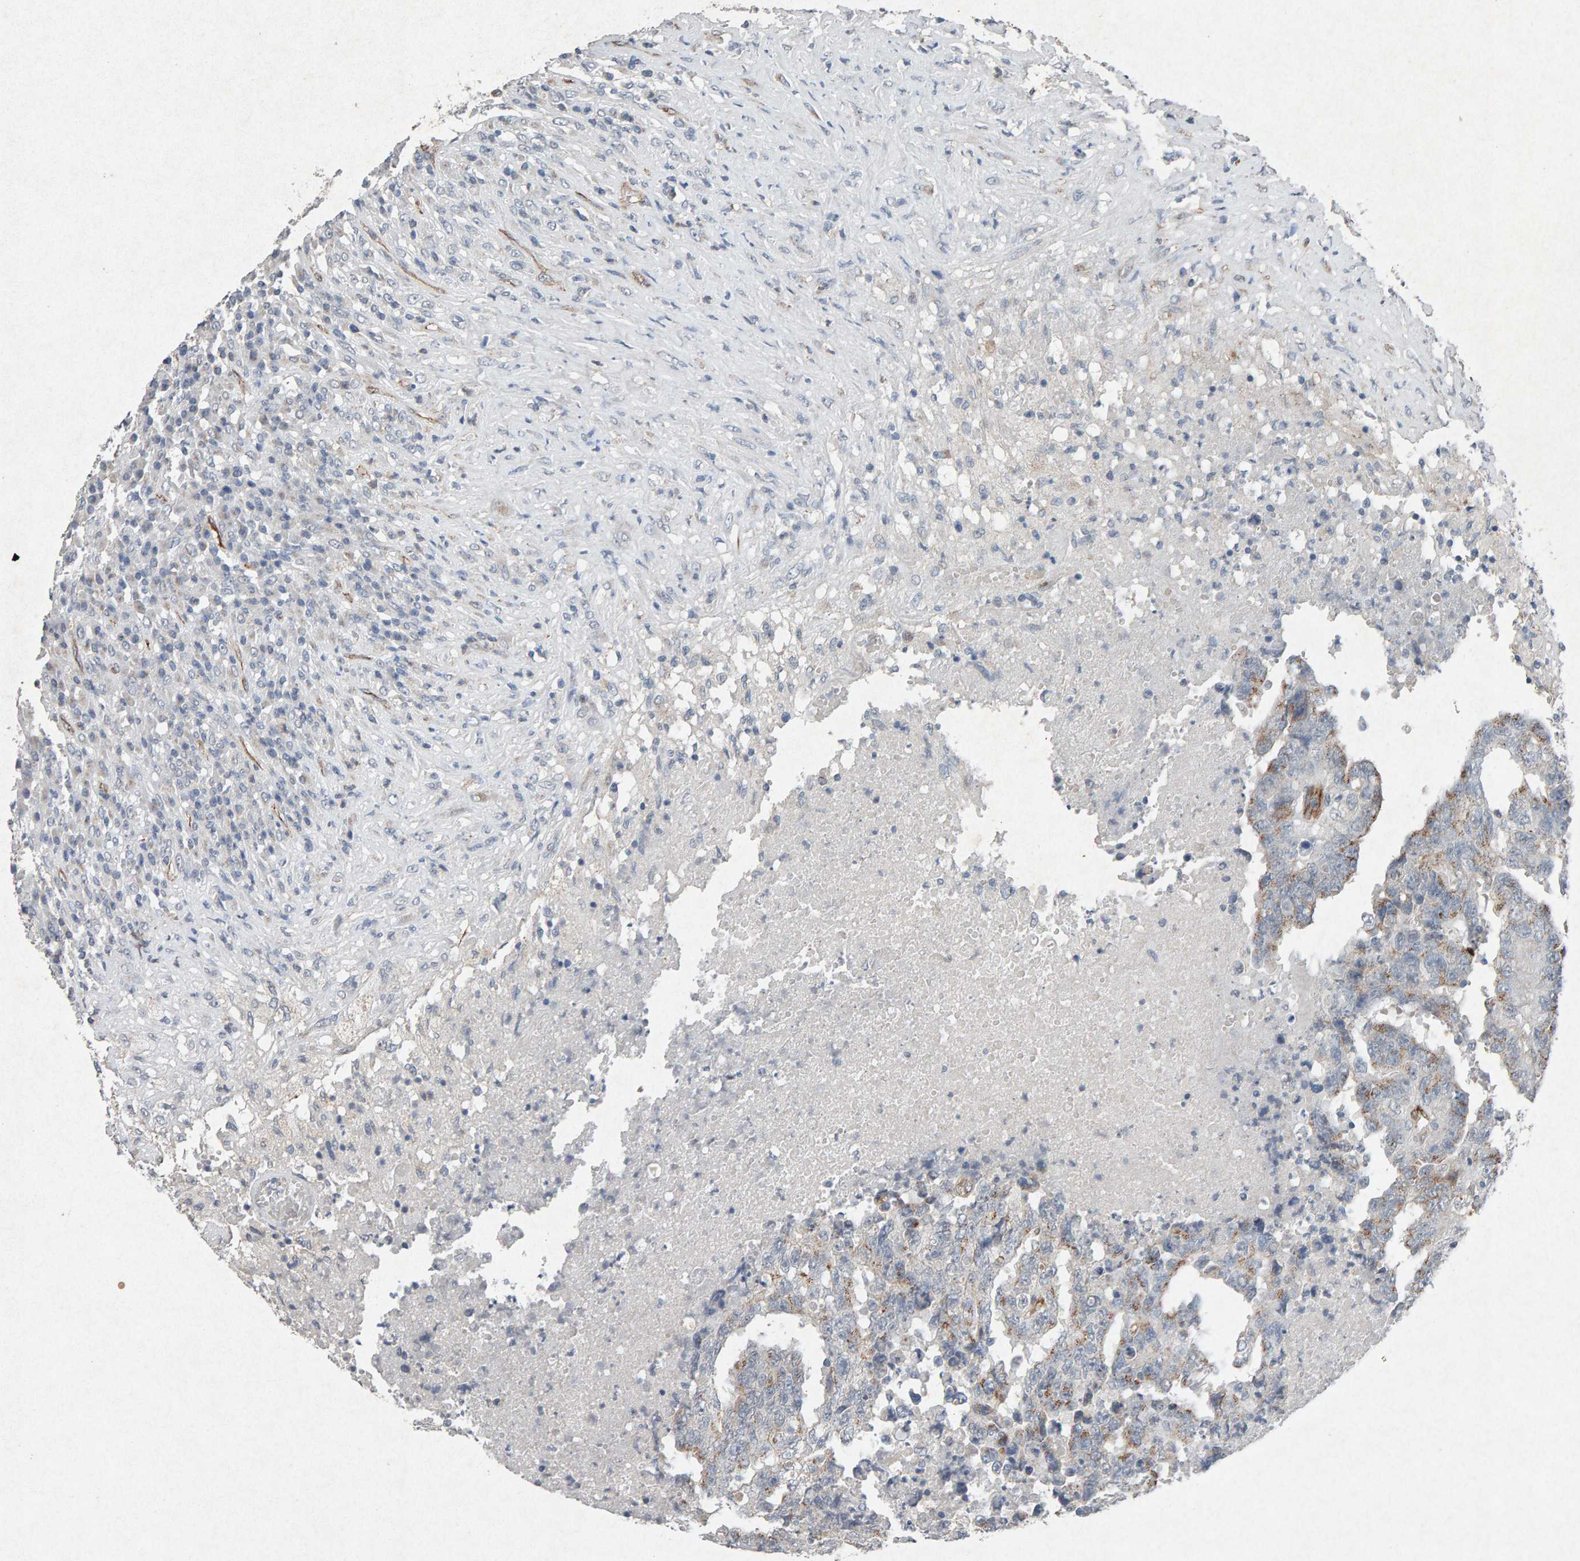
{"staining": {"intensity": "moderate", "quantity": "<25%", "location": "cytoplasmic/membranous"}, "tissue": "testis cancer", "cell_type": "Tumor cells", "image_type": "cancer", "snomed": [{"axis": "morphology", "description": "Necrosis, NOS"}, {"axis": "morphology", "description": "Carcinoma, Embryonal, NOS"}, {"axis": "topography", "description": "Testis"}], "caption": "This is an image of immunohistochemistry staining of testis cancer, which shows moderate positivity in the cytoplasmic/membranous of tumor cells.", "gene": "PTPRM", "patient": {"sex": "male", "age": 19}}